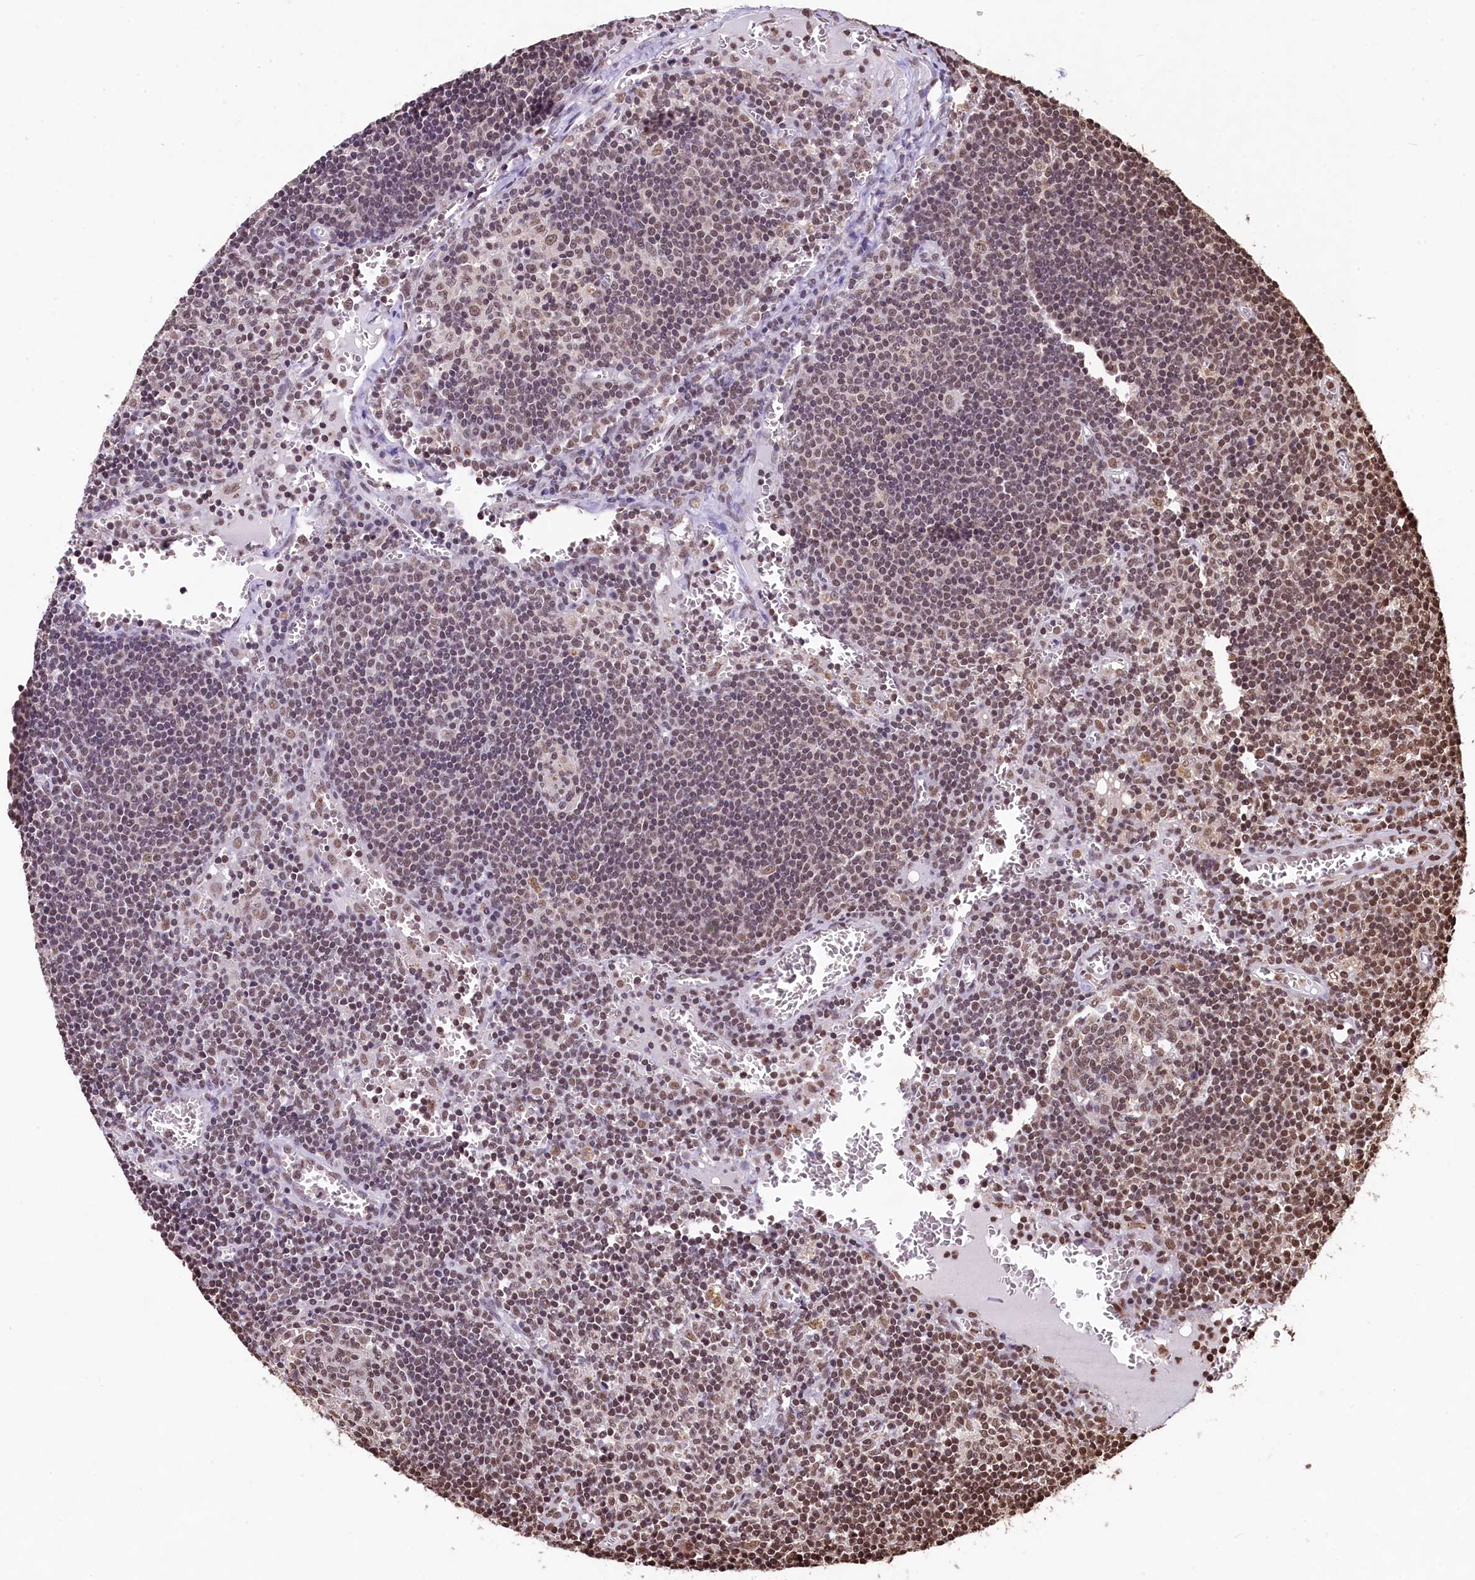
{"staining": {"intensity": "moderate", "quantity": "25%-75%", "location": "nuclear"}, "tissue": "lymph node", "cell_type": "Germinal center cells", "image_type": "normal", "snomed": [{"axis": "morphology", "description": "Normal tissue, NOS"}, {"axis": "topography", "description": "Lymph node"}], "caption": "A histopathology image showing moderate nuclear staining in approximately 25%-75% of germinal center cells in benign lymph node, as visualized by brown immunohistochemical staining.", "gene": "SNRPD2", "patient": {"sex": "female", "age": 73}}